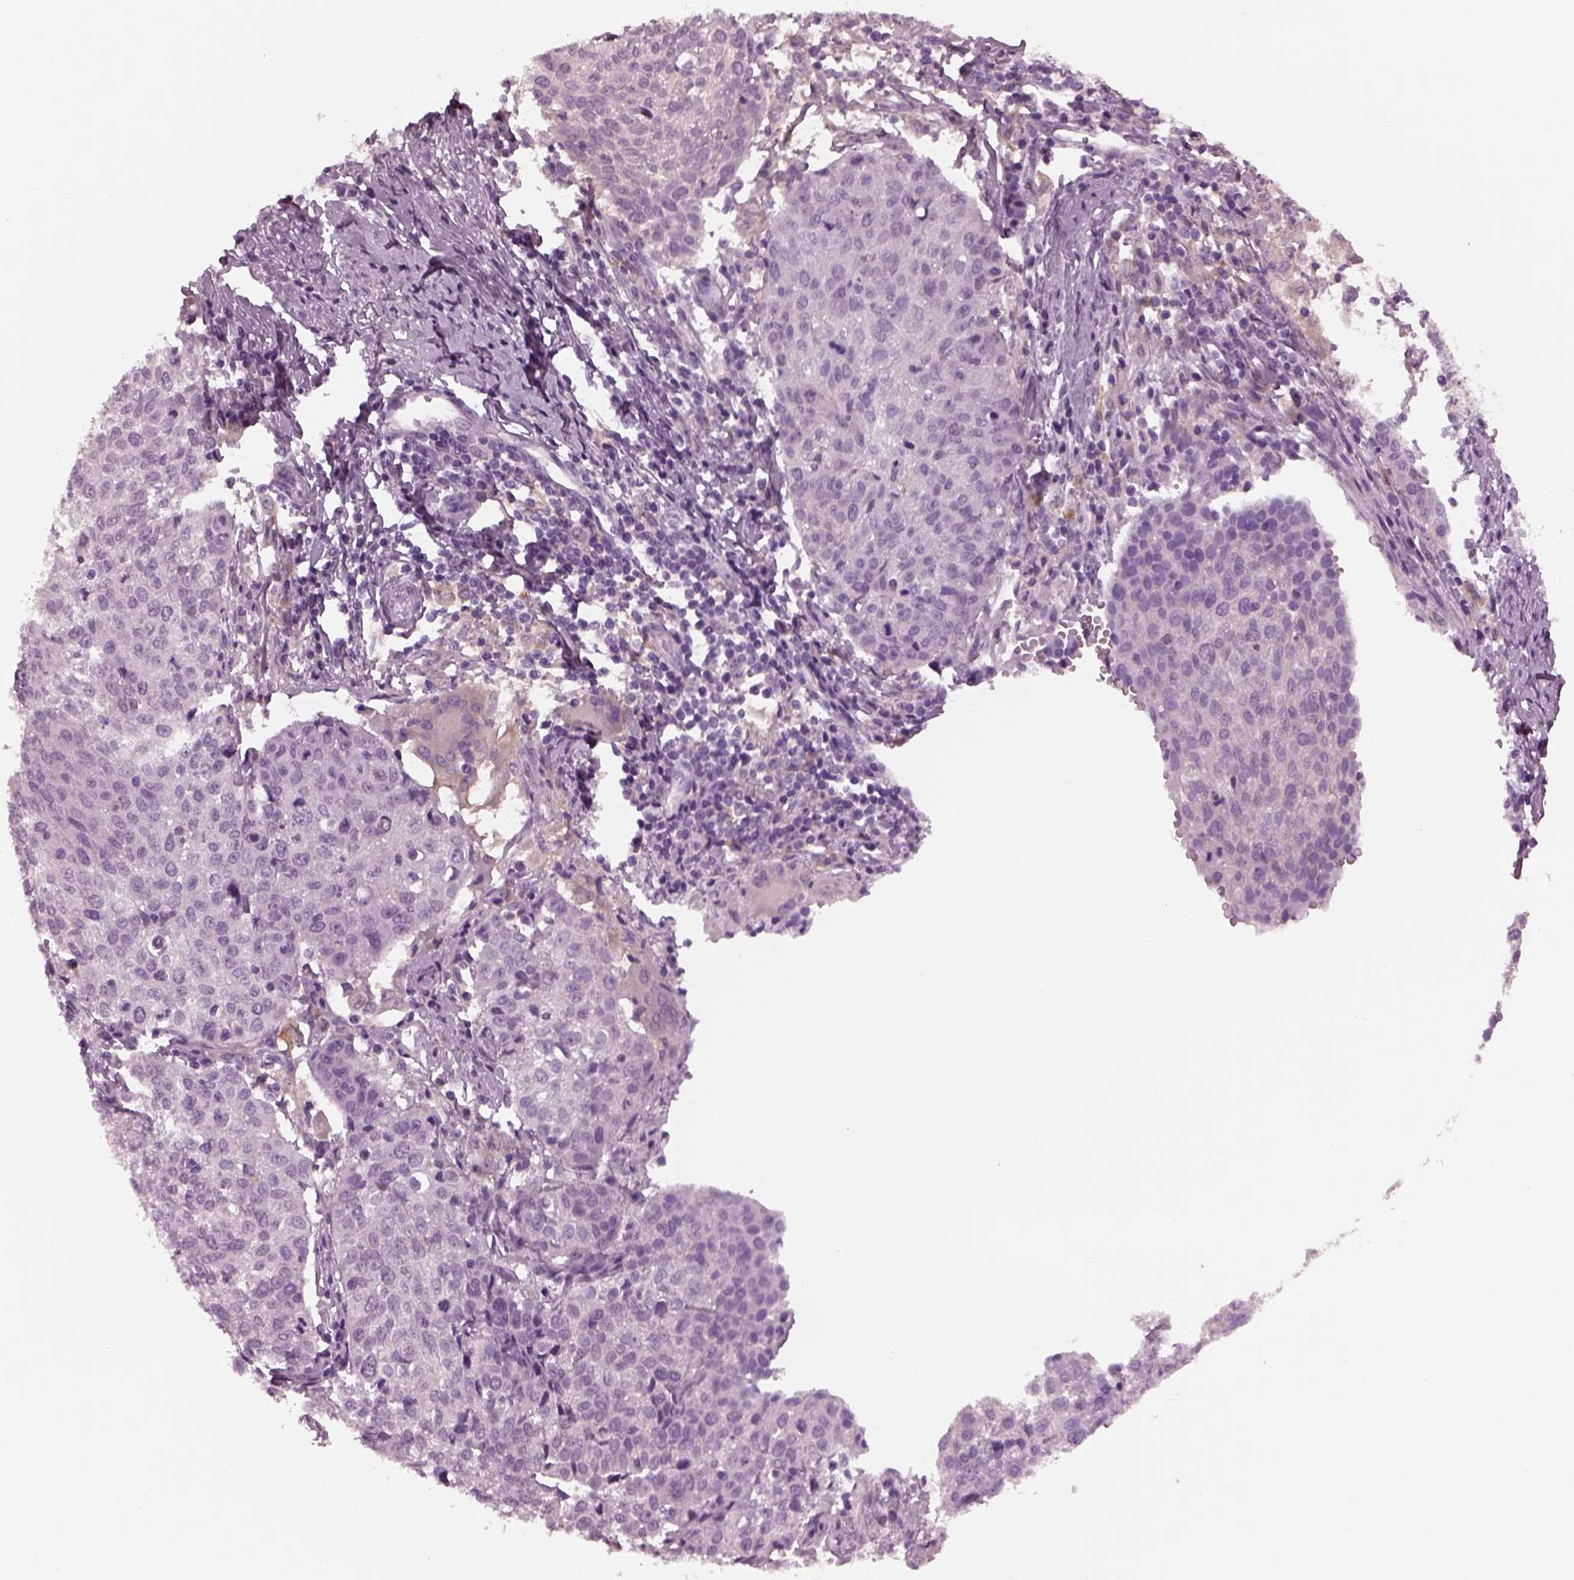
{"staining": {"intensity": "negative", "quantity": "none", "location": "none"}, "tissue": "cervical cancer", "cell_type": "Tumor cells", "image_type": "cancer", "snomed": [{"axis": "morphology", "description": "Squamous cell carcinoma, NOS"}, {"axis": "topography", "description": "Cervix"}], "caption": "Human cervical squamous cell carcinoma stained for a protein using immunohistochemistry shows no positivity in tumor cells.", "gene": "SHTN1", "patient": {"sex": "female", "age": 38}}